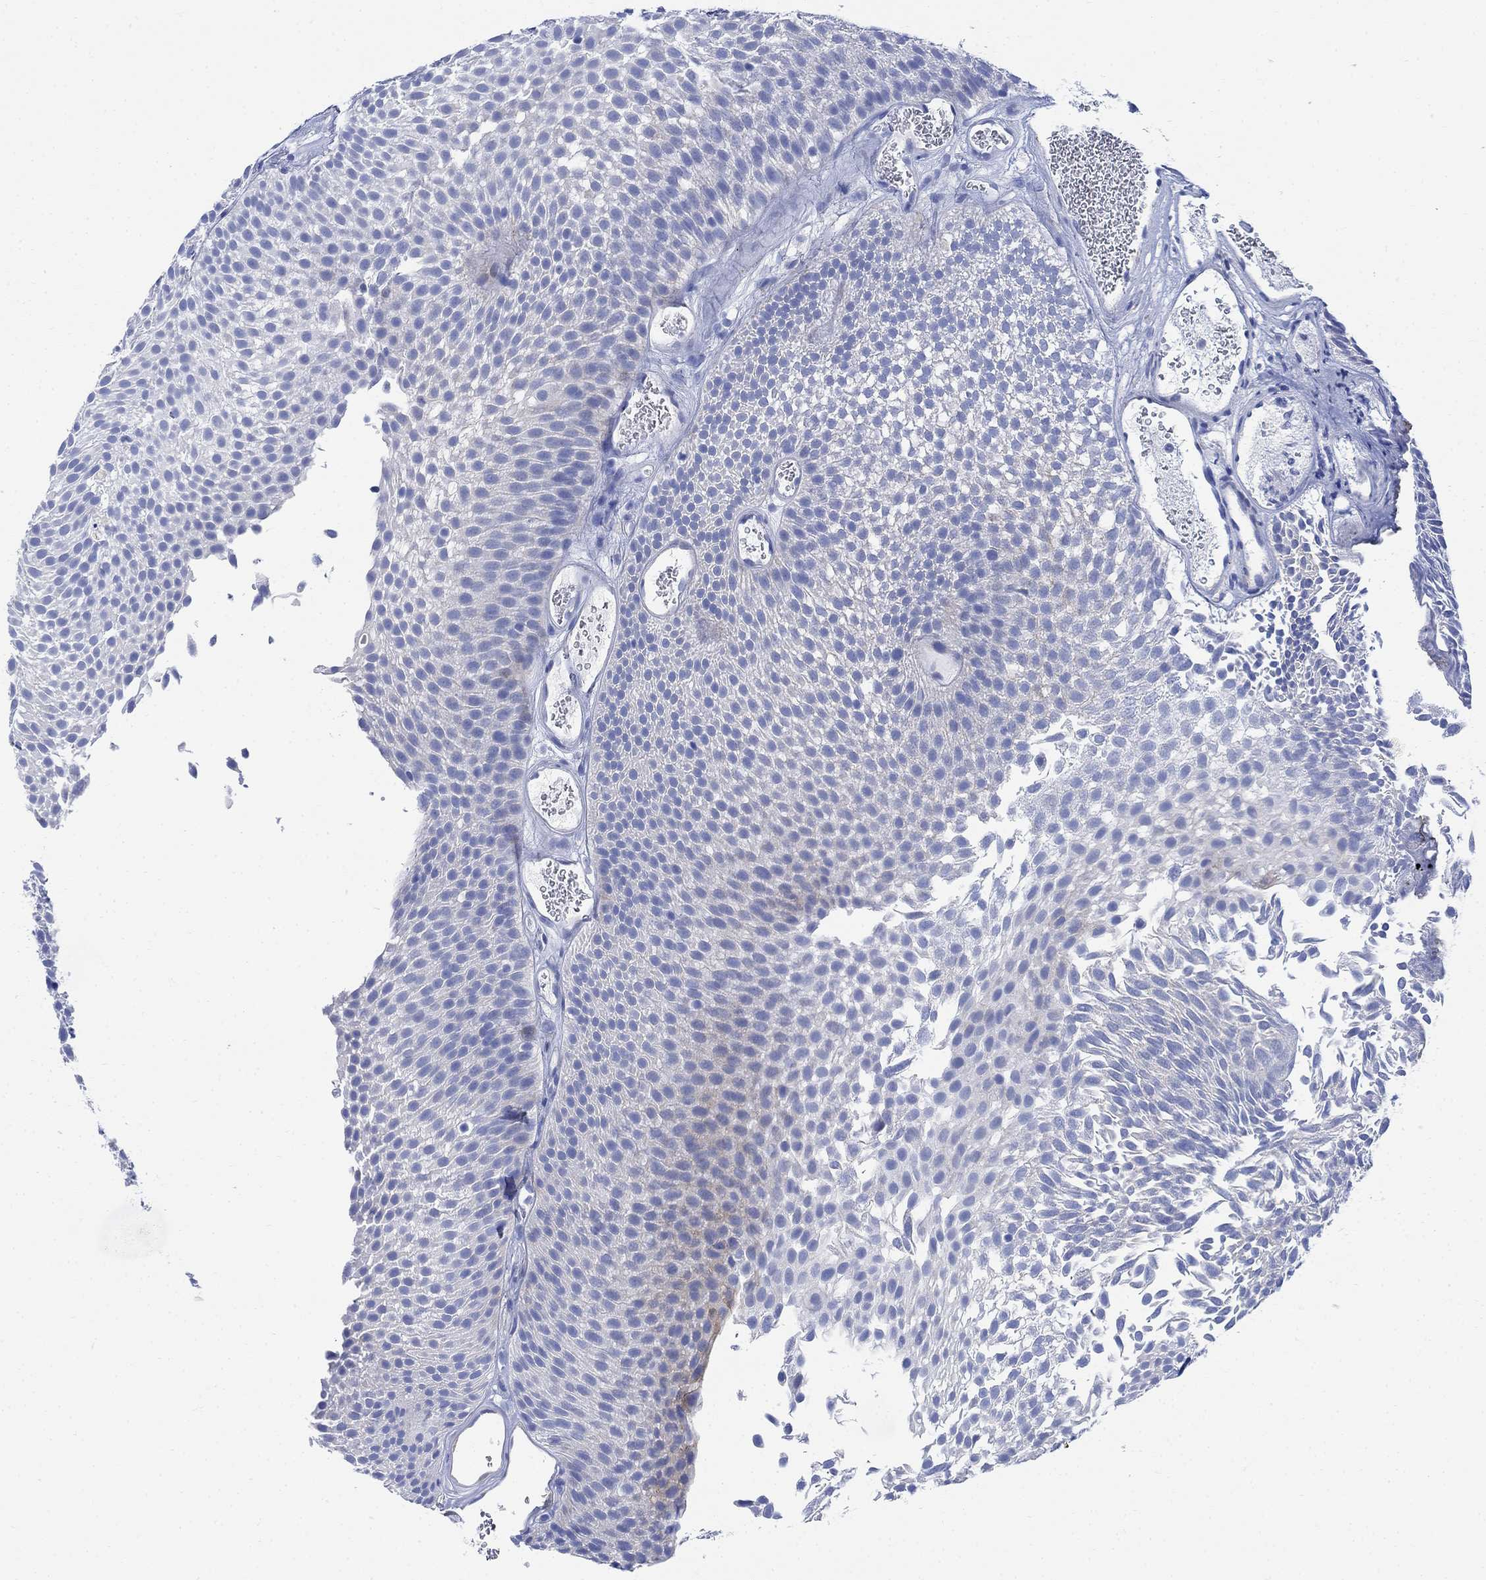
{"staining": {"intensity": "weak", "quantity": "<25%", "location": "cytoplasmic/membranous"}, "tissue": "urothelial cancer", "cell_type": "Tumor cells", "image_type": "cancer", "snomed": [{"axis": "morphology", "description": "Urothelial carcinoma, Low grade"}, {"axis": "topography", "description": "Urinary bladder"}], "caption": "Tumor cells are negative for protein expression in human urothelial cancer.", "gene": "MYL1", "patient": {"sex": "male", "age": 52}}